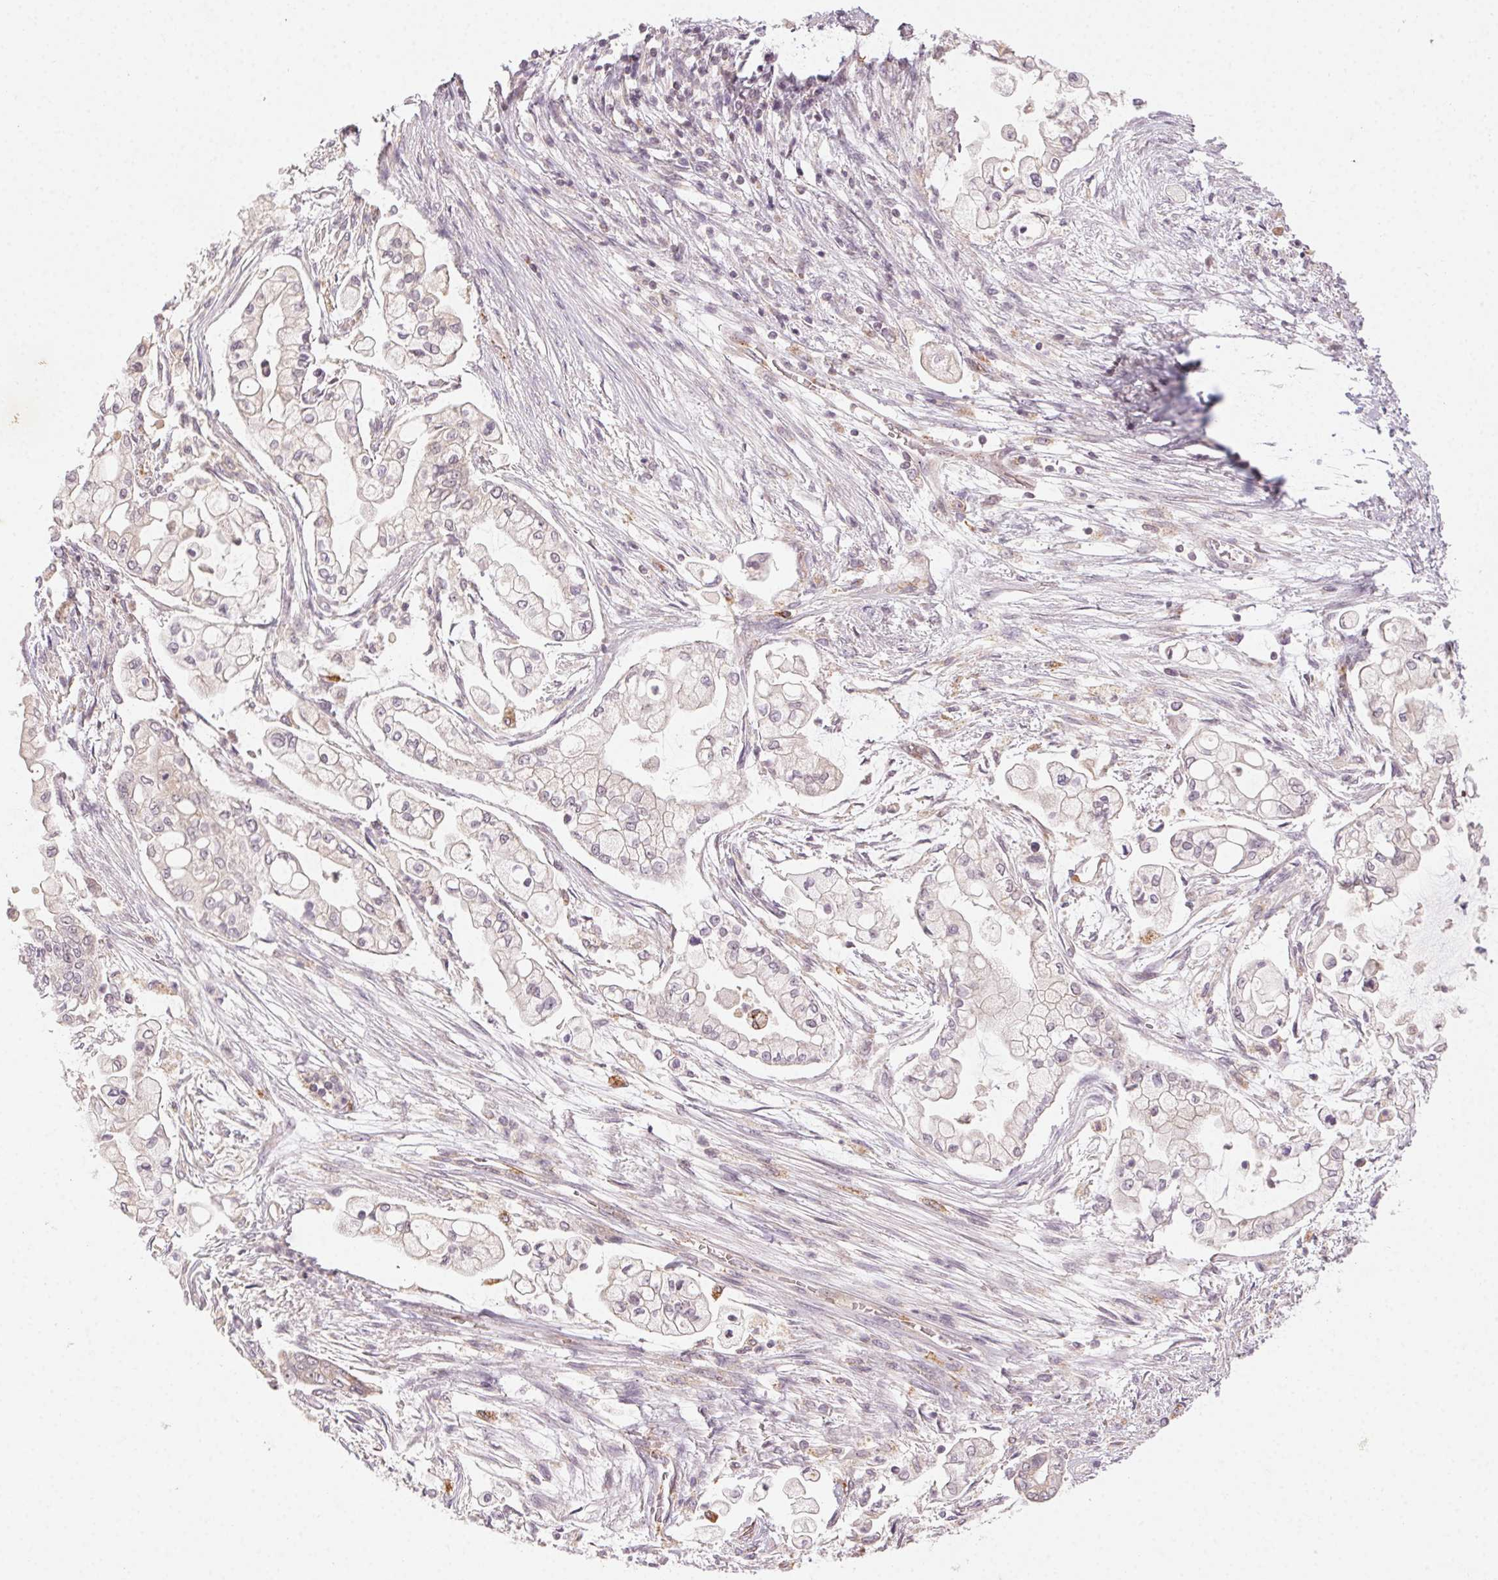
{"staining": {"intensity": "negative", "quantity": "none", "location": "none"}, "tissue": "pancreatic cancer", "cell_type": "Tumor cells", "image_type": "cancer", "snomed": [{"axis": "morphology", "description": "Adenocarcinoma, NOS"}, {"axis": "topography", "description": "Pancreas"}], "caption": "A histopathology image of human adenocarcinoma (pancreatic) is negative for staining in tumor cells. (IHC, brightfield microscopy, high magnification).", "gene": "NCOA4", "patient": {"sex": "female", "age": 69}}